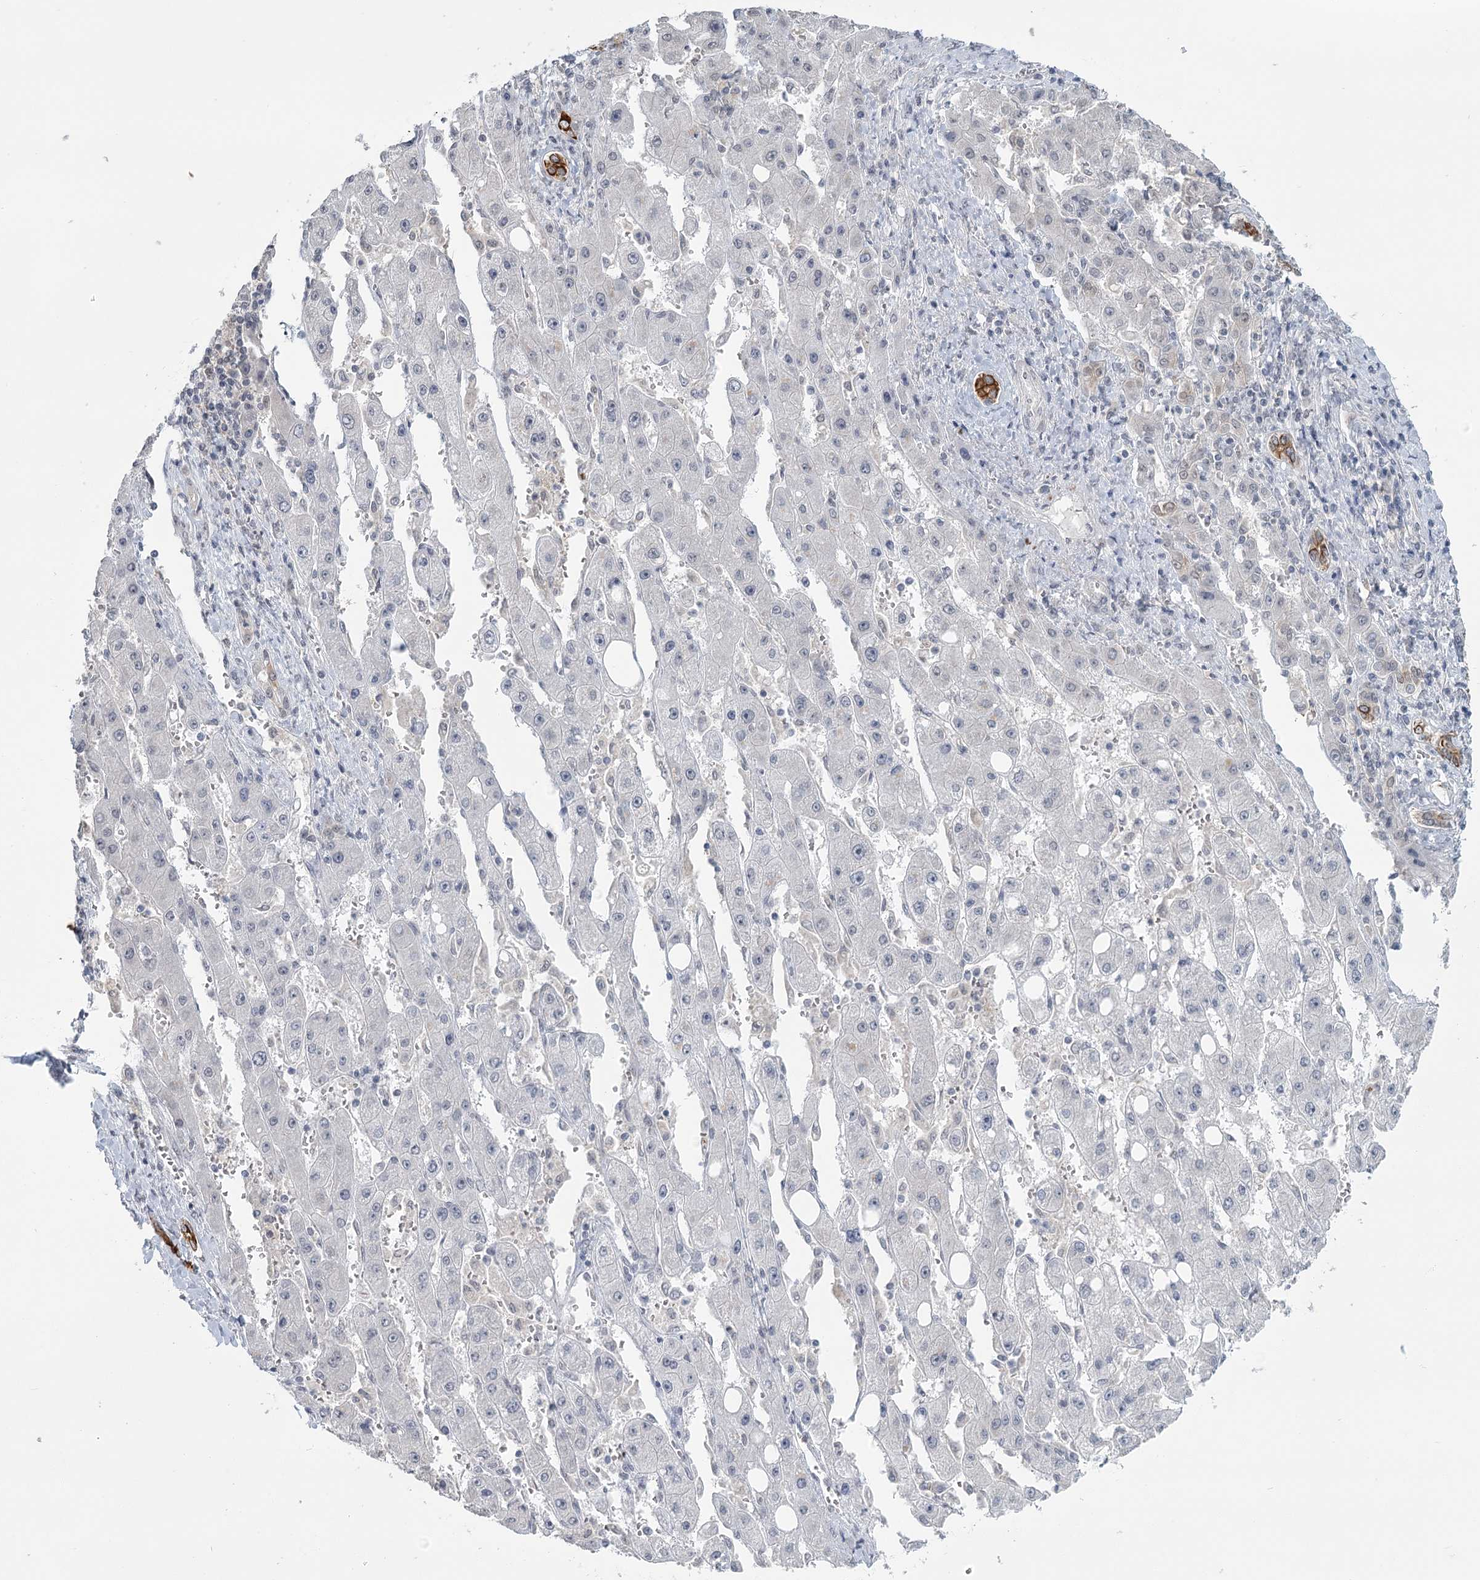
{"staining": {"intensity": "negative", "quantity": "none", "location": "none"}, "tissue": "liver cancer", "cell_type": "Tumor cells", "image_type": "cancer", "snomed": [{"axis": "morphology", "description": "Carcinoma, Hepatocellular, NOS"}, {"axis": "topography", "description": "Liver"}], "caption": "This is an IHC image of human liver cancer (hepatocellular carcinoma). There is no expression in tumor cells.", "gene": "TMEM70", "patient": {"sex": "female", "age": 73}}